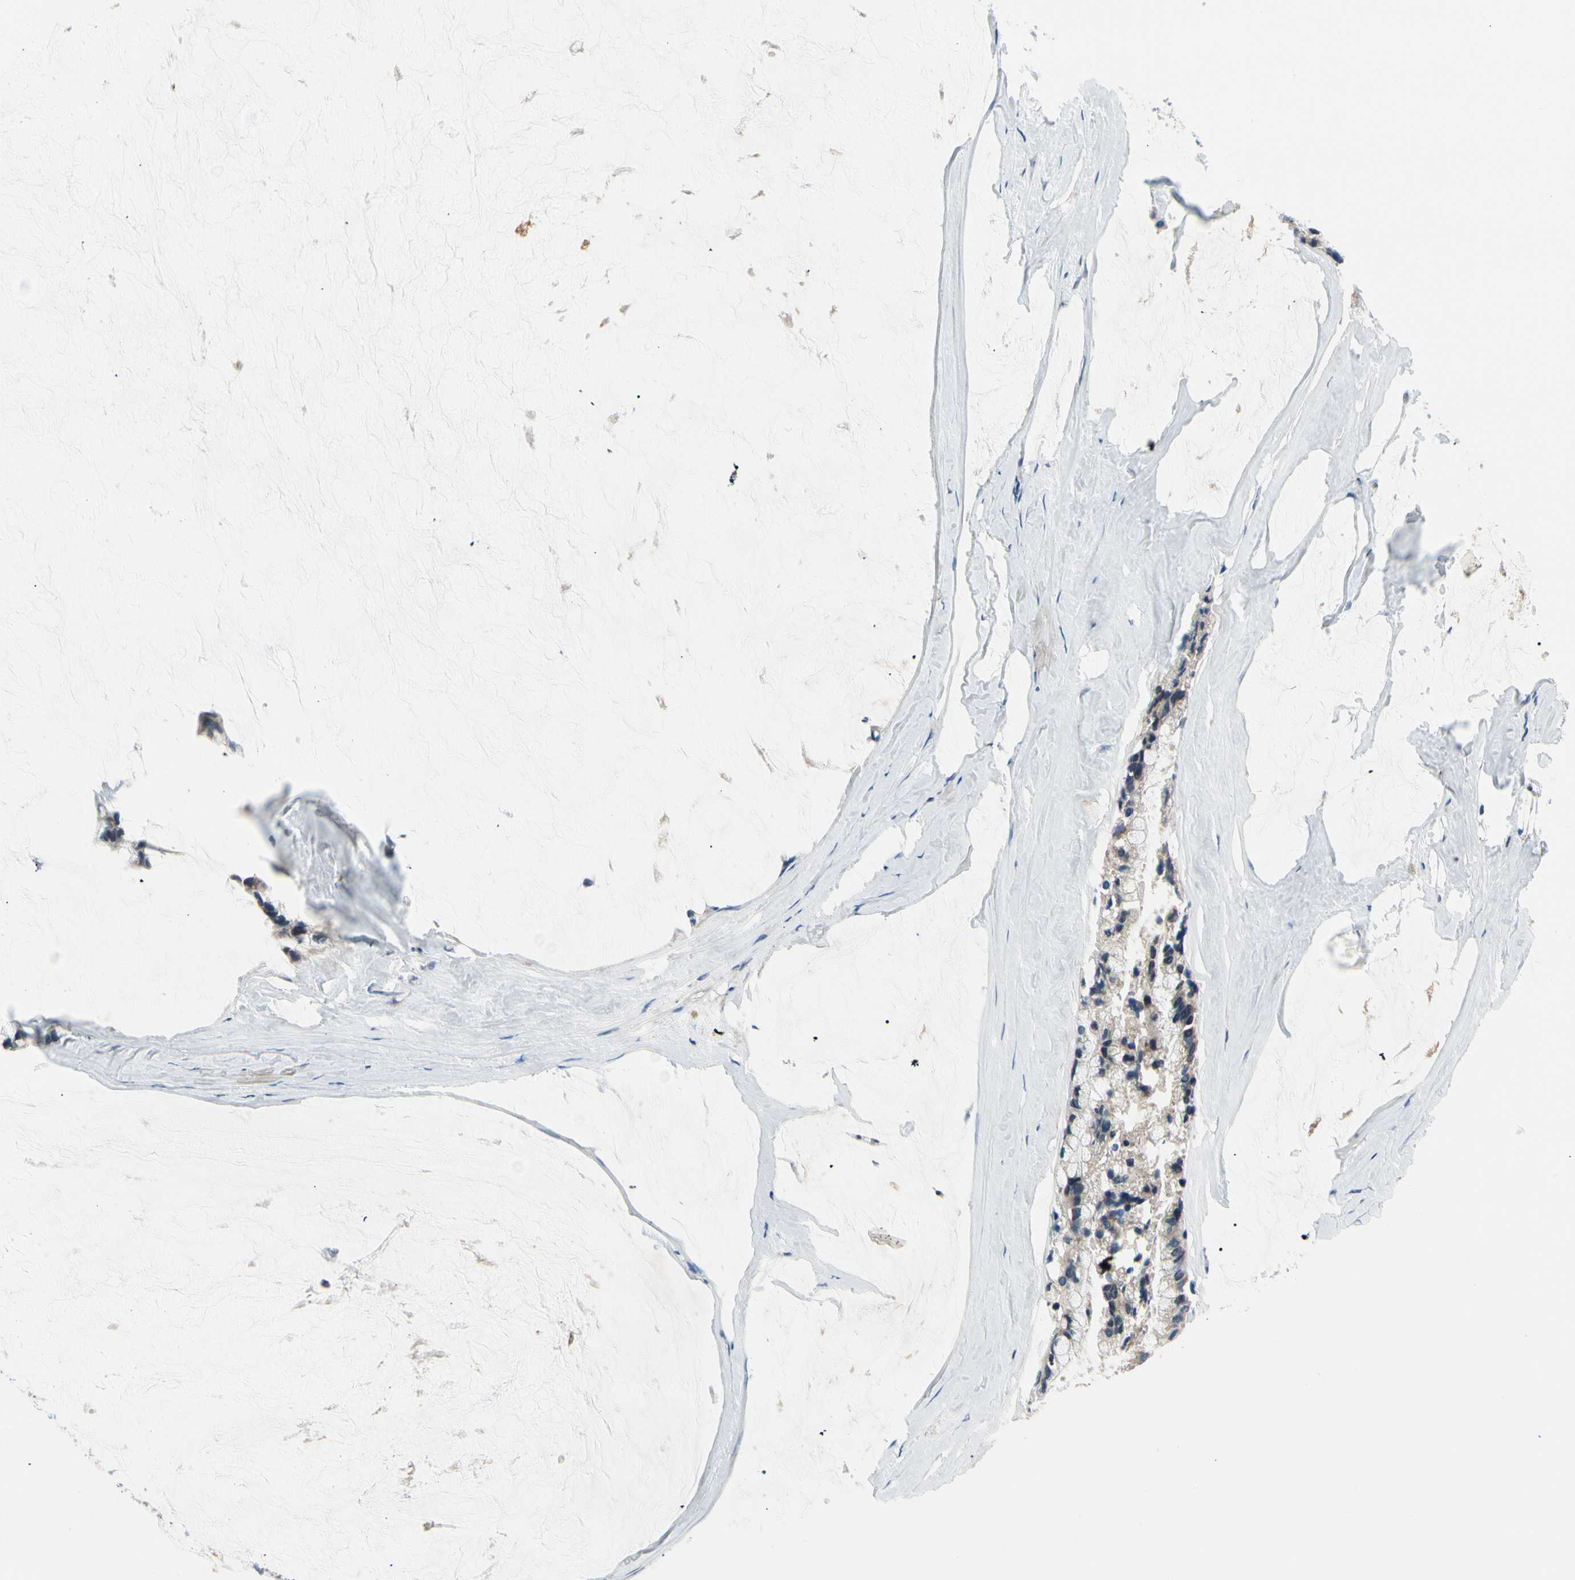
{"staining": {"intensity": "negative", "quantity": "none", "location": "none"}, "tissue": "ovarian cancer", "cell_type": "Tumor cells", "image_type": "cancer", "snomed": [{"axis": "morphology", "description": "Cystadenocarcinoma, mucinous, NOS"}, {"axis": "topography", "description": "Ovary"}], "caption": "Micrograph shows no protein positivity in tumor cells of ovarian cancer (mucinous cystadenocarcinoma) tissue. (Immunohistochemistry, brightfield microscopy, high magnification).", "gene": "NFASC", "patient": {"sex": "female", "age": 39}}